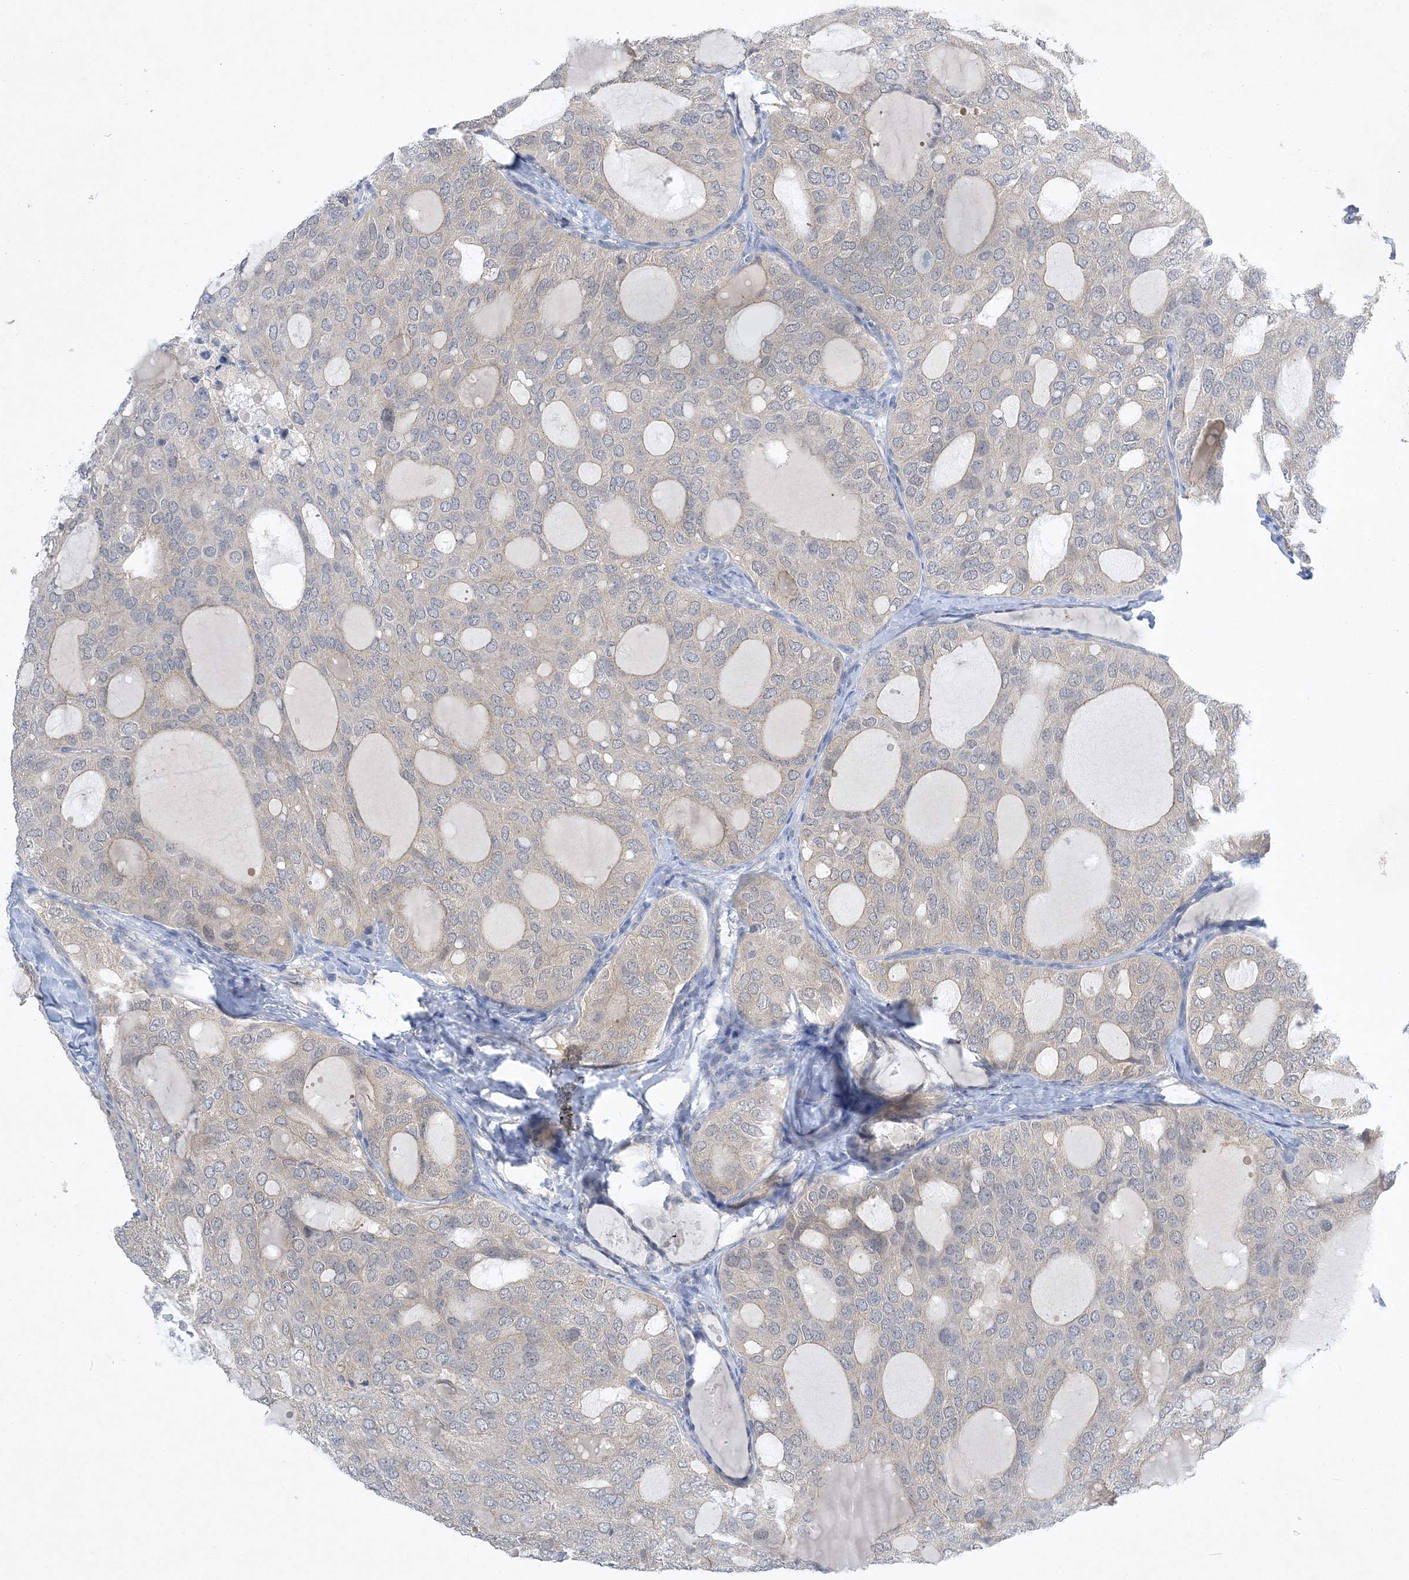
{"staining": {"intensity": "negative", "quantity": "none", "location": "none"}, "tissue": "thyroid cancer", "cell_type": "Tumor cells", "image_type": "cancer", "snomed": [{"axis": "morphology", "description": "Follicular adenoma carcinoma, NOS"}, {"axis": "topography", "description": "Thyroid gland"}], "caption": "Immunohistochemistry (IHC) image of neoplastic tissue: human thyroid cancer stained with DAB (3,3'-diaminobenzidine) displays no significant protein expression in tumor cells.", "gene": "ANKRD35", "patient": {"sex": "male", "age": 75}}